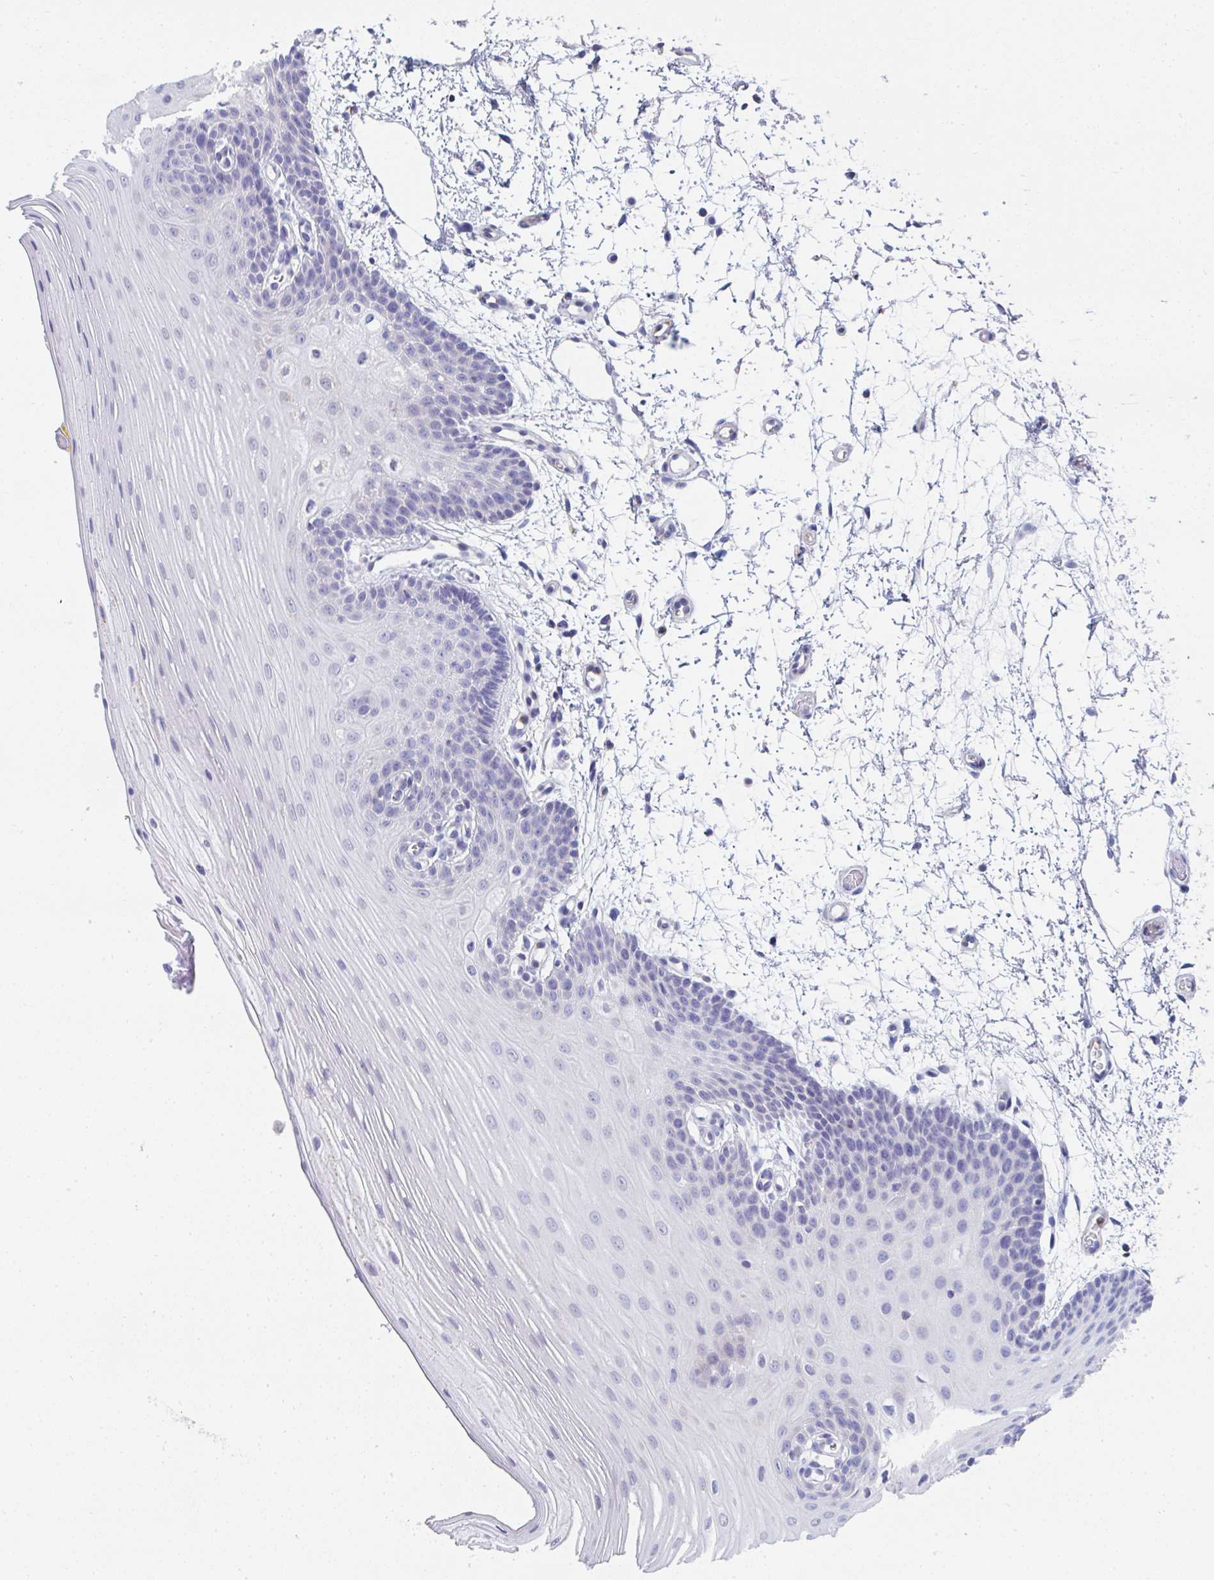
{"staining": {"intensity": "negative", "quantity": "none", "location": "none"}, "tissue": "oral mucosa", "cell_type": "Squamous epithelial cells", "image_type": "normal", "snomed": [{"axis": "morphology", "description": "Normal tissue, NOS"}, {"axis": "topography", "description": "Oral tissue"}], "caption": "A high-resolution image shows immunohistochemistry (IHC) staining of unremarkable oral mucosa, which displays no significant positivity in squamous epithelial cells. Brightfield microscopy of IHC stained with DAB (3,3'-diaminobenzidine) (brown) and hematoxylin (blue), captured at high magnification.", "gene": "MGAM2", "patient": {"sex": "female", "age": 81}}